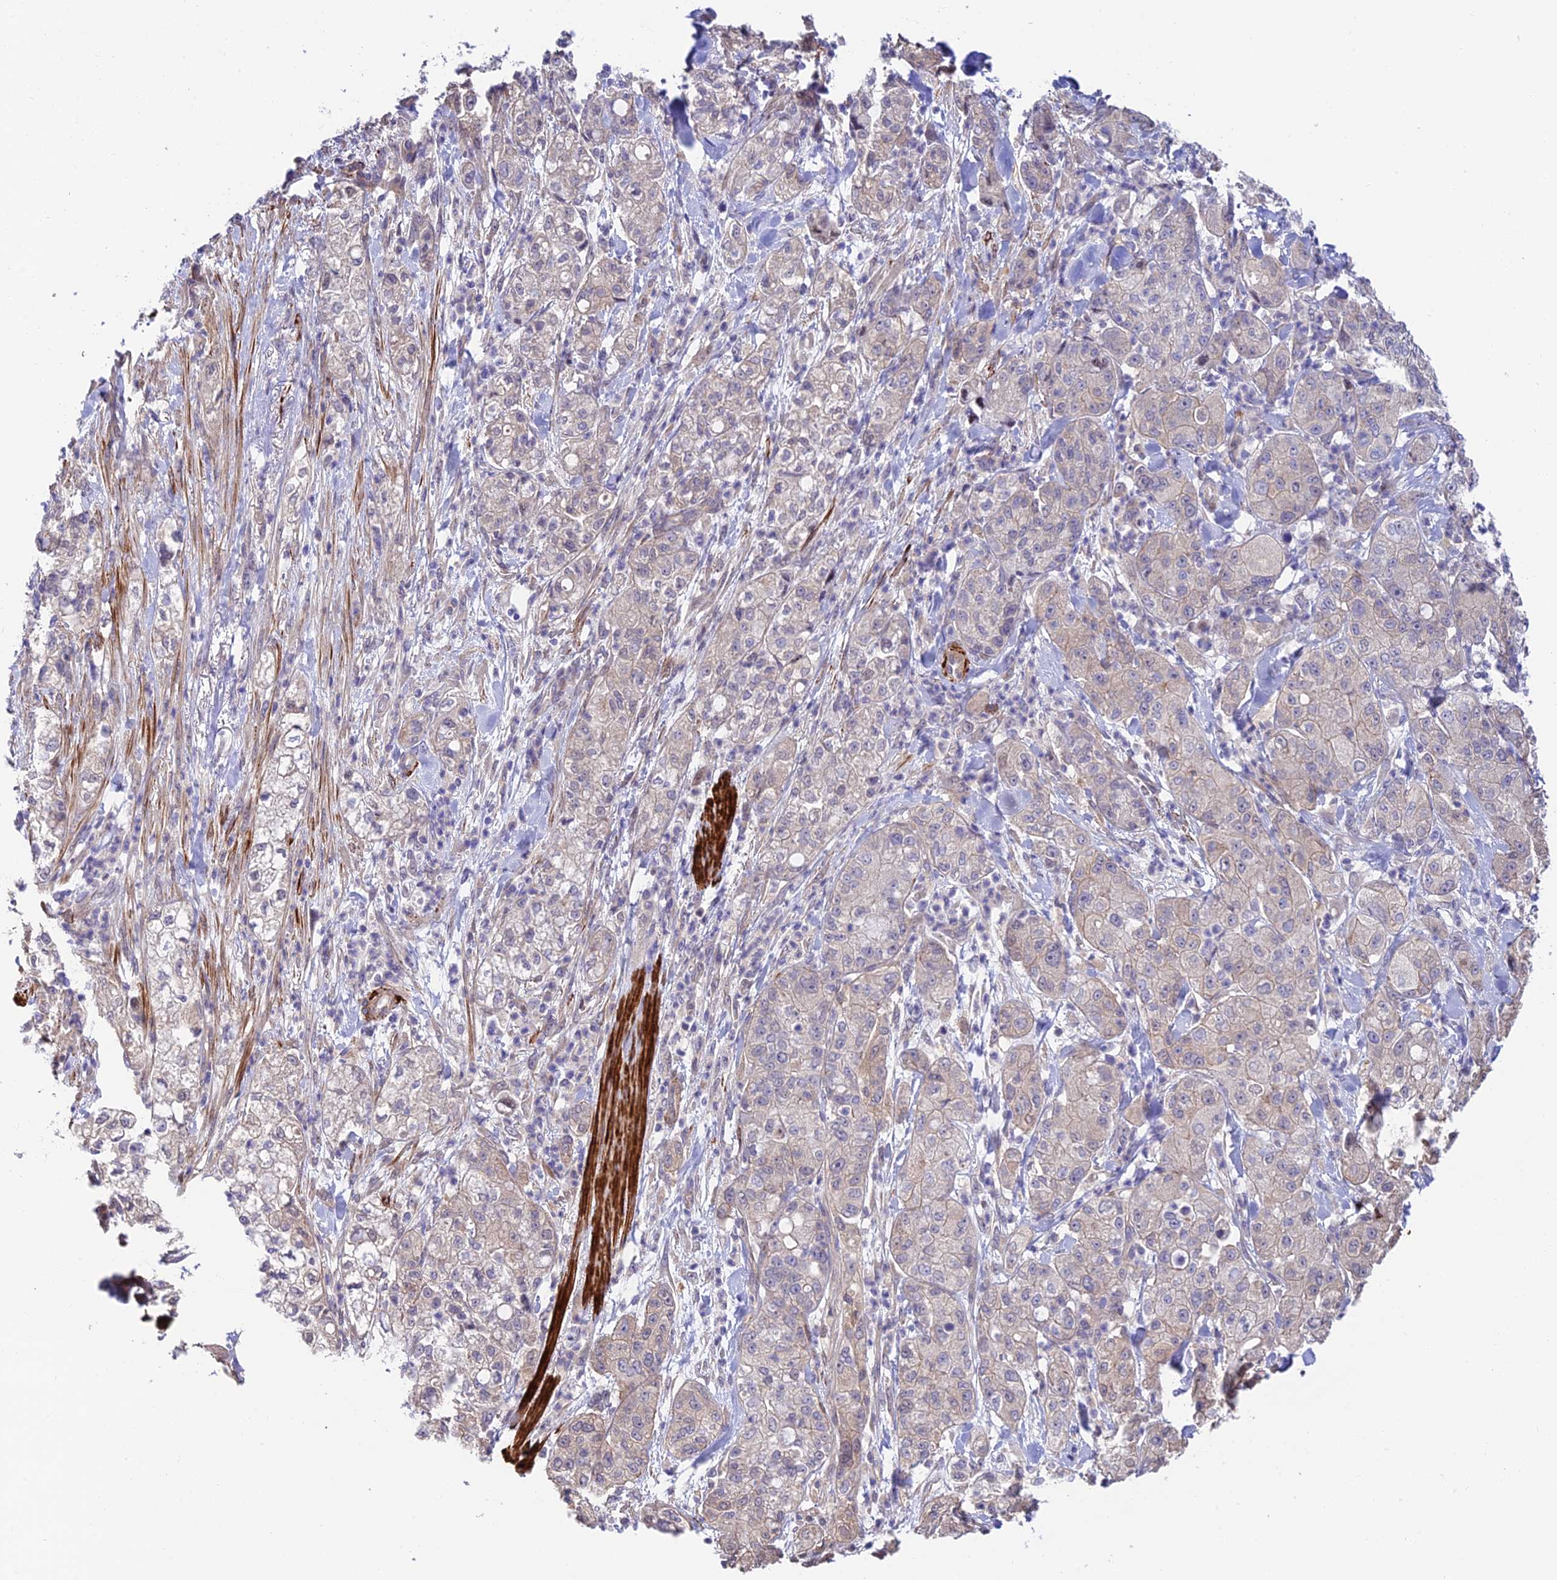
{"staining": {"intensity": "weak", "quantity": "25%-75%", "location": "cytoplasmic/membranous"}, "tissue": "pancreatic cancer", "cell_type": "Tumor cells", "image_type": "cancer", "snomed": [{"axis": "morphology", "description": "Adenocarcinoma, NOS"}, {"axis": "topography", "description": "Pancreas"}], "caption": "This micrograph exhibits immunohistochemistry staining of human pancreatic cancer, with low weak cytoplasmic/membranous expression in approximately 25%-75% of tumor cells.", "gene": "ANKRD50", "patient": {"sex": "female", "age": 78}}